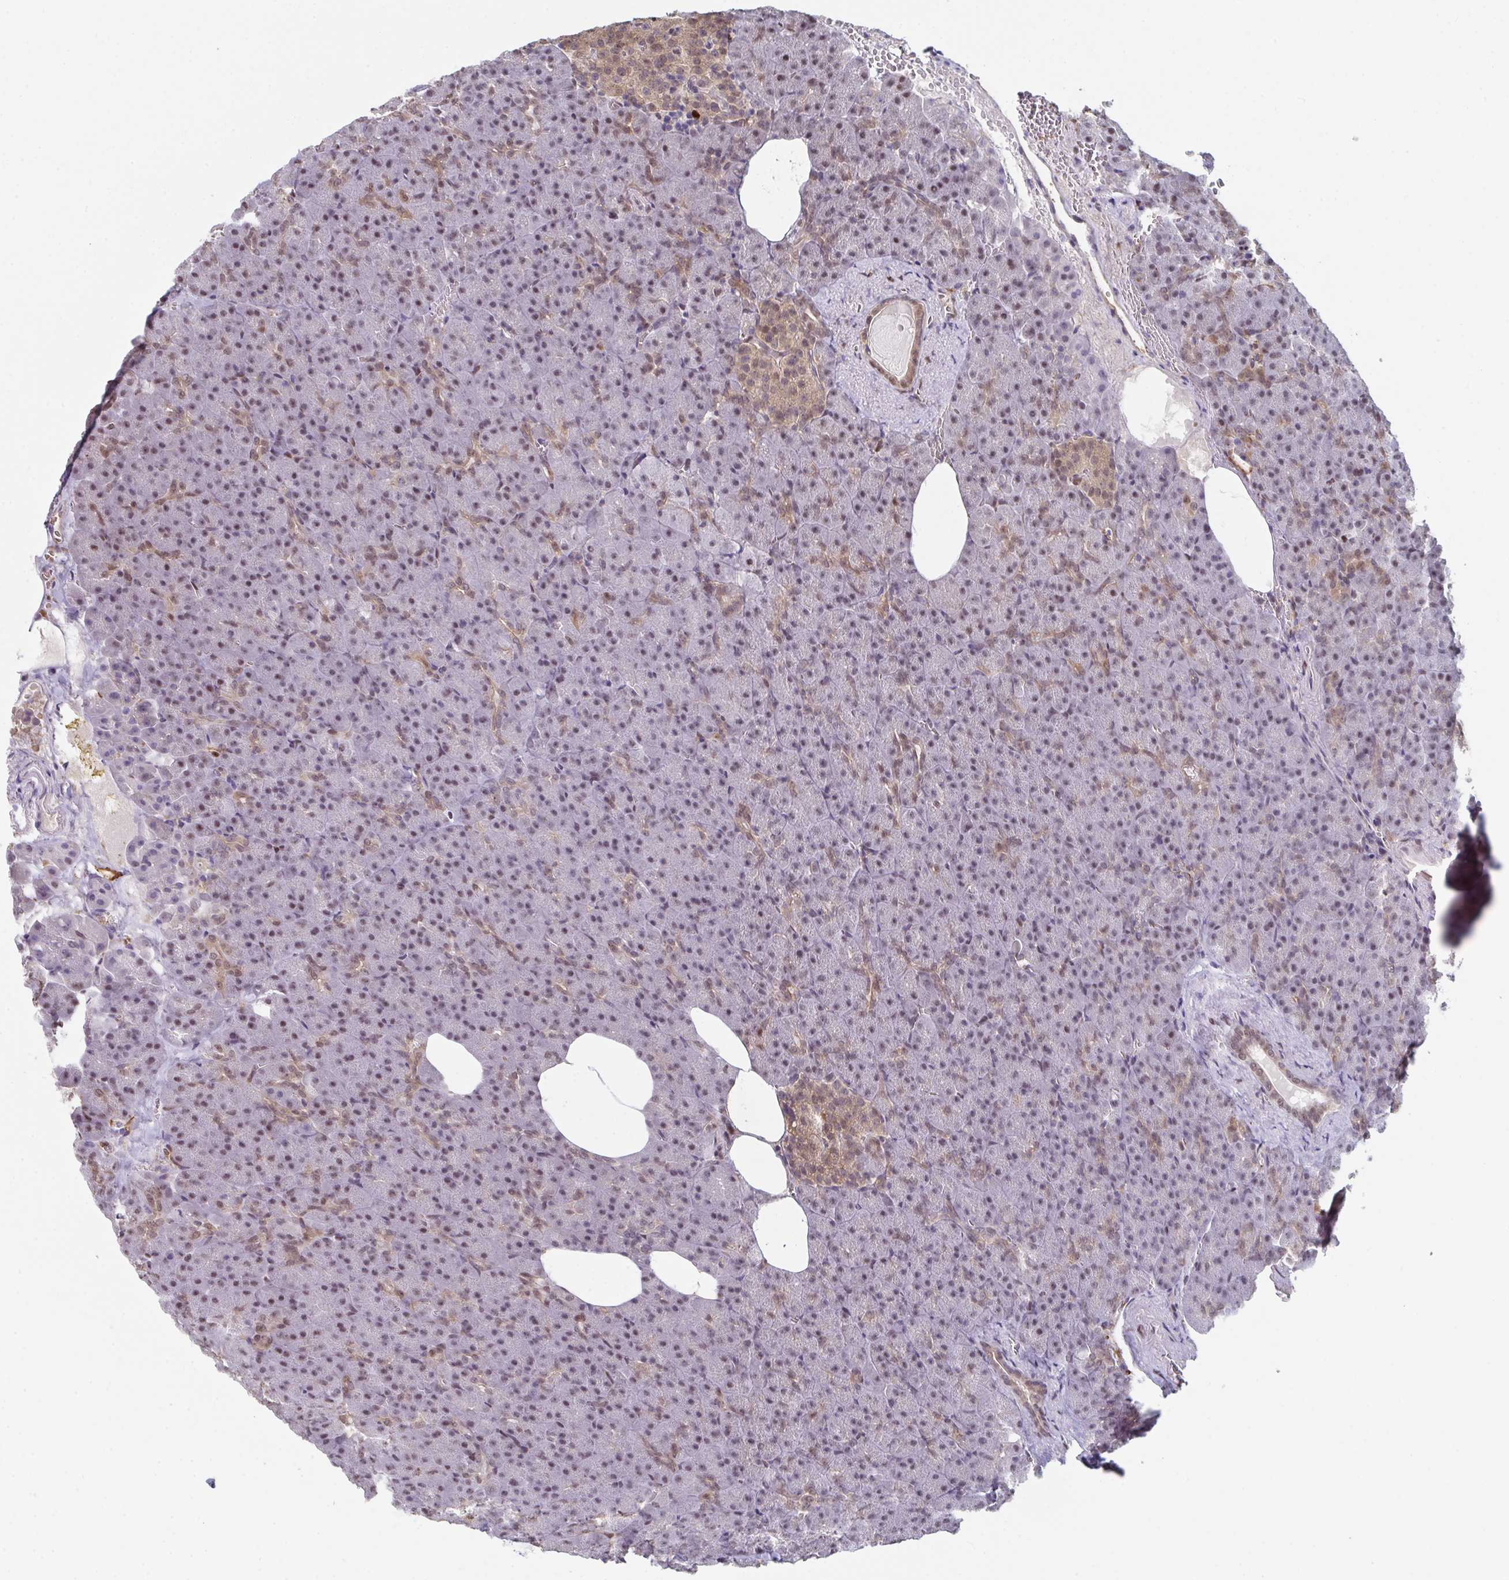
{"staining": {"intensity": "moderate", "quantity": ">75%", "location": "nuclear"}, "tissue": "pancreas", "cell_type": "Exocrine glandular cells", "image_type": "normal", "snomed": [{"axis": "morphology", "description": "Normal tissue, NOS"}, {"axis": "topography", "description": "Pancreas"}], "caption": "Moderate nuclear staining is present in approximately >75% of exocrine glandular cells in benign pancreas.", "gene": "ACD", "patient": {"sex": "female", "age": 74}}